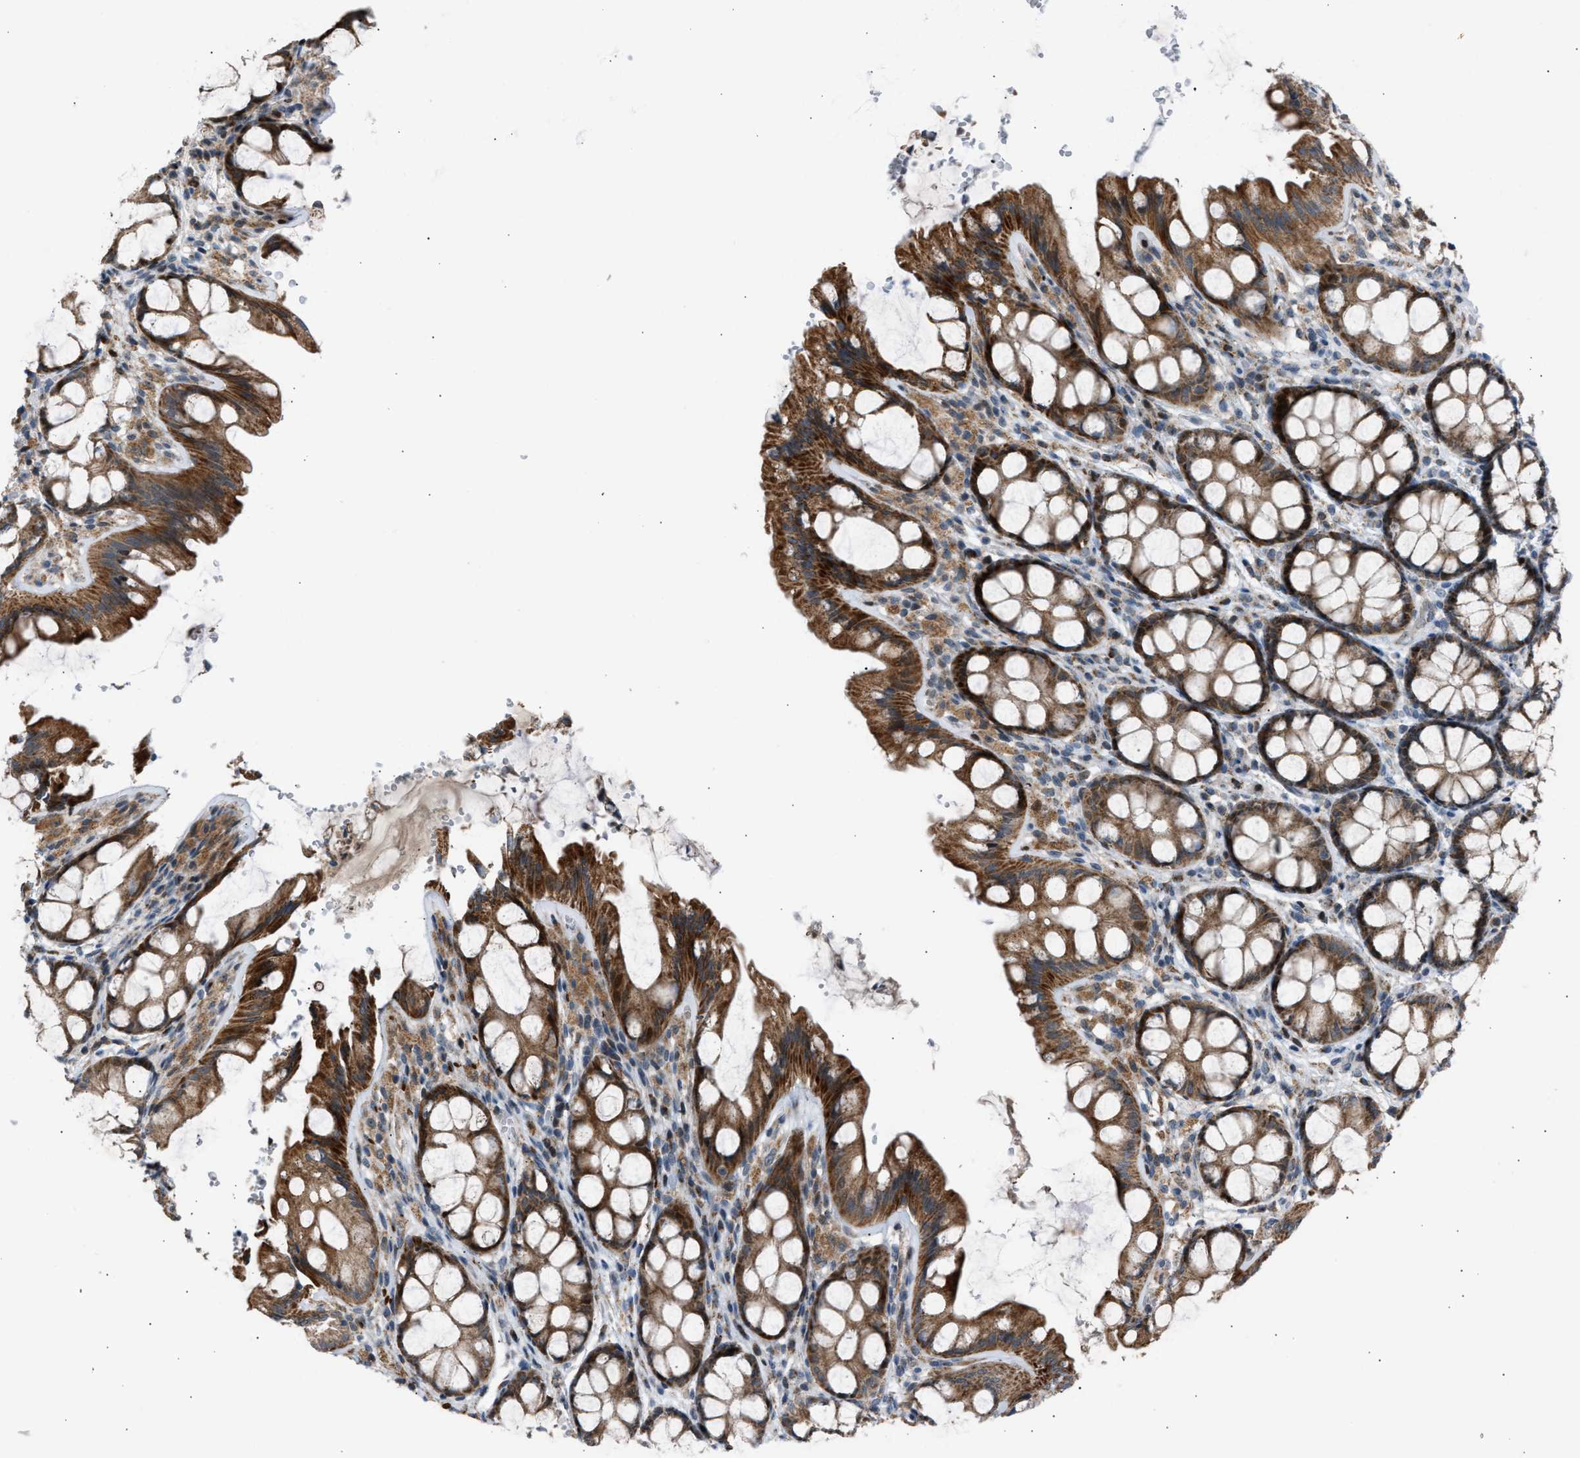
{"staining": {"intensity": "weak", "quantity": ">75%", "location": "cytoplasmic/membranous"}, "tissue": "colon", "cell_type": "Endothelial cells", "image_type": "normal", "snomed": [{"axis": "morphology", "description": "Normal tissue, NOS"}, {"axis": "topography", "description": "Colon"}], "caption": "Protein staining demonstrates weak cytoplasmic/membranous staining in approximately >75% of endothelial cells in normal colon. (IHC, brightfield microscopy, high magnification).", "gene": "VPS41", "patient": {"sex": "male", "age": 47}}